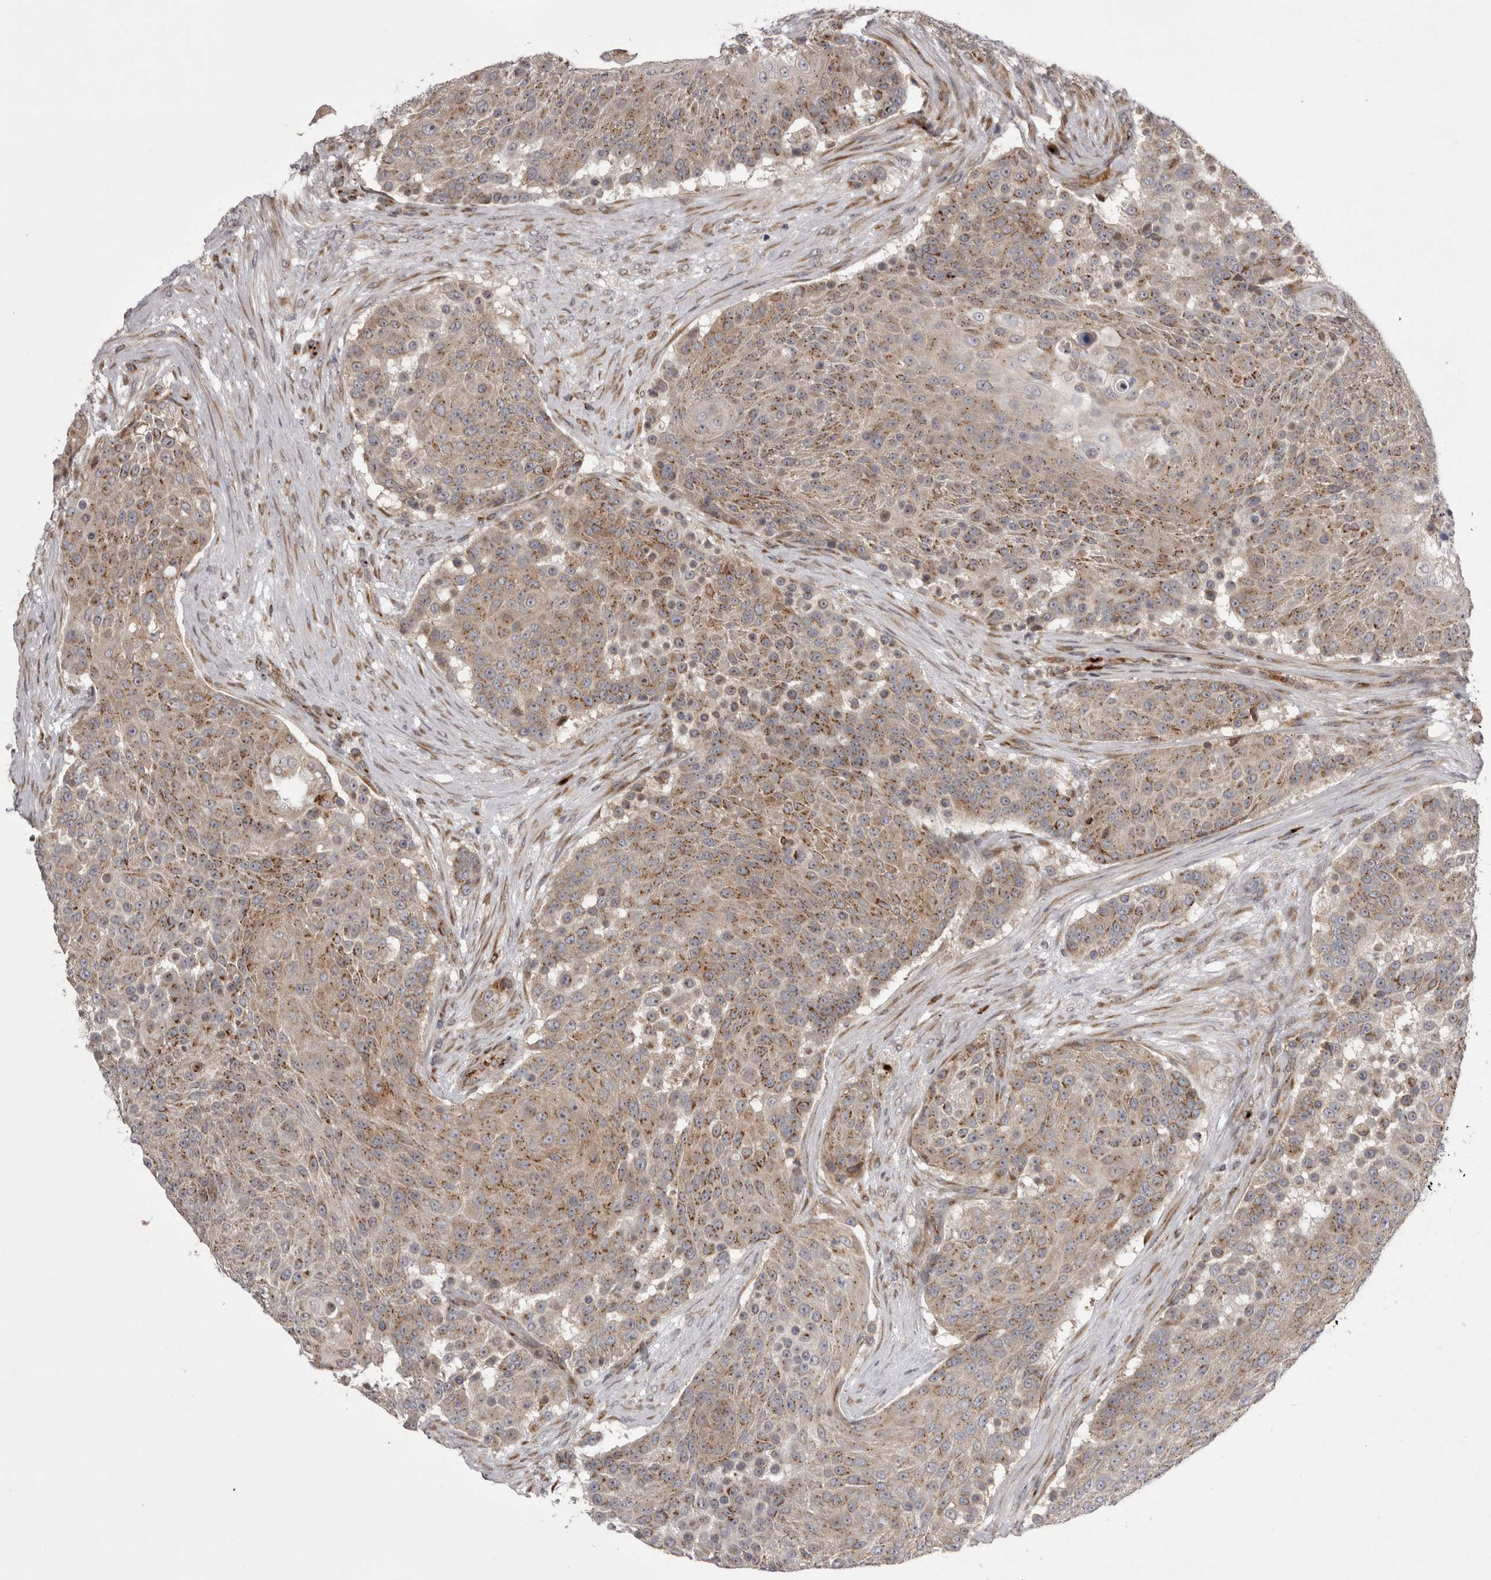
{"staining": {"intensity": "moderate", "quantity": ">75%", "location": "cytoplasmic/membranous"}, "tissue": "urothelial cancer", "cell_type": "Tumor cells", "image_type": "cancer", "snomed": [{"axis": "morphology", "description": "Urothelial carcinoma, High grade"}, {"axis": "topography", "description": "Urinary bladder"}], "caption": "Tumor cells display medium levels of moderate cytoplasmic/membranous positivity in about >75% of cells in urothelial cancer.", "gene": "WDR47", "patient": {"sex": "female", "age": 63}}